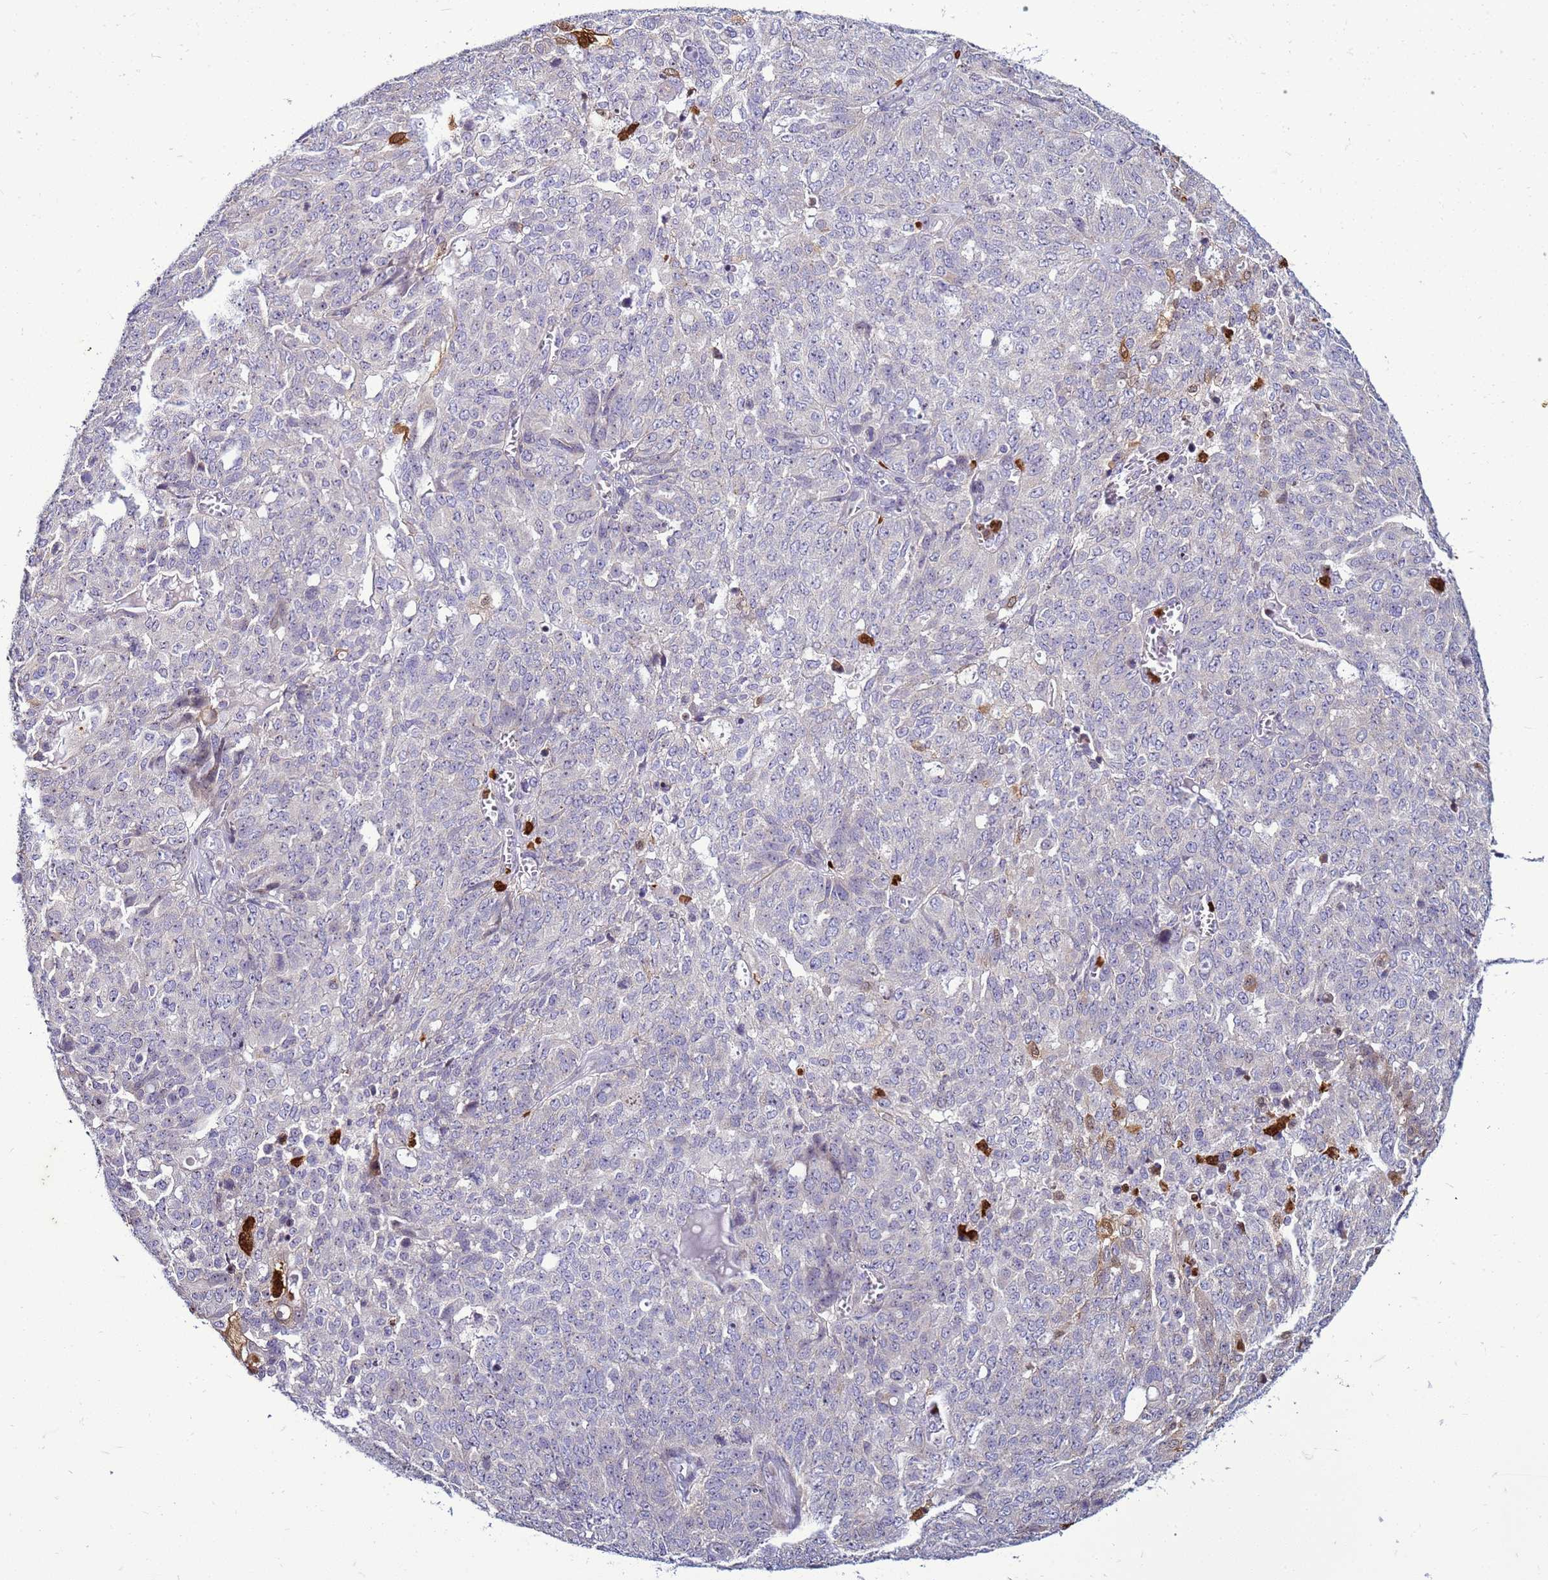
{"staining": {"intensity": "negative", "quantity": "none", "location": "none"}, "tissue": "ovarian cancer", "cell_type": "Tumor cells", "image_type": "cancer", "snomed": [{"axis": "morphology", "description": "Cystadenocarcinoma, serous, NOS"}, {"axis": "topography", "description": "Soft tissue"}, {"axis": "topography", "description": "Ovary"}], "caption": "Ovarian cancer was stained to show a protein in brown. There is no significant staining in tumor cells. Nuclei are stained in blue.", "gene": "VPS4B", "patient": {"sex": "female", "age": 57}}